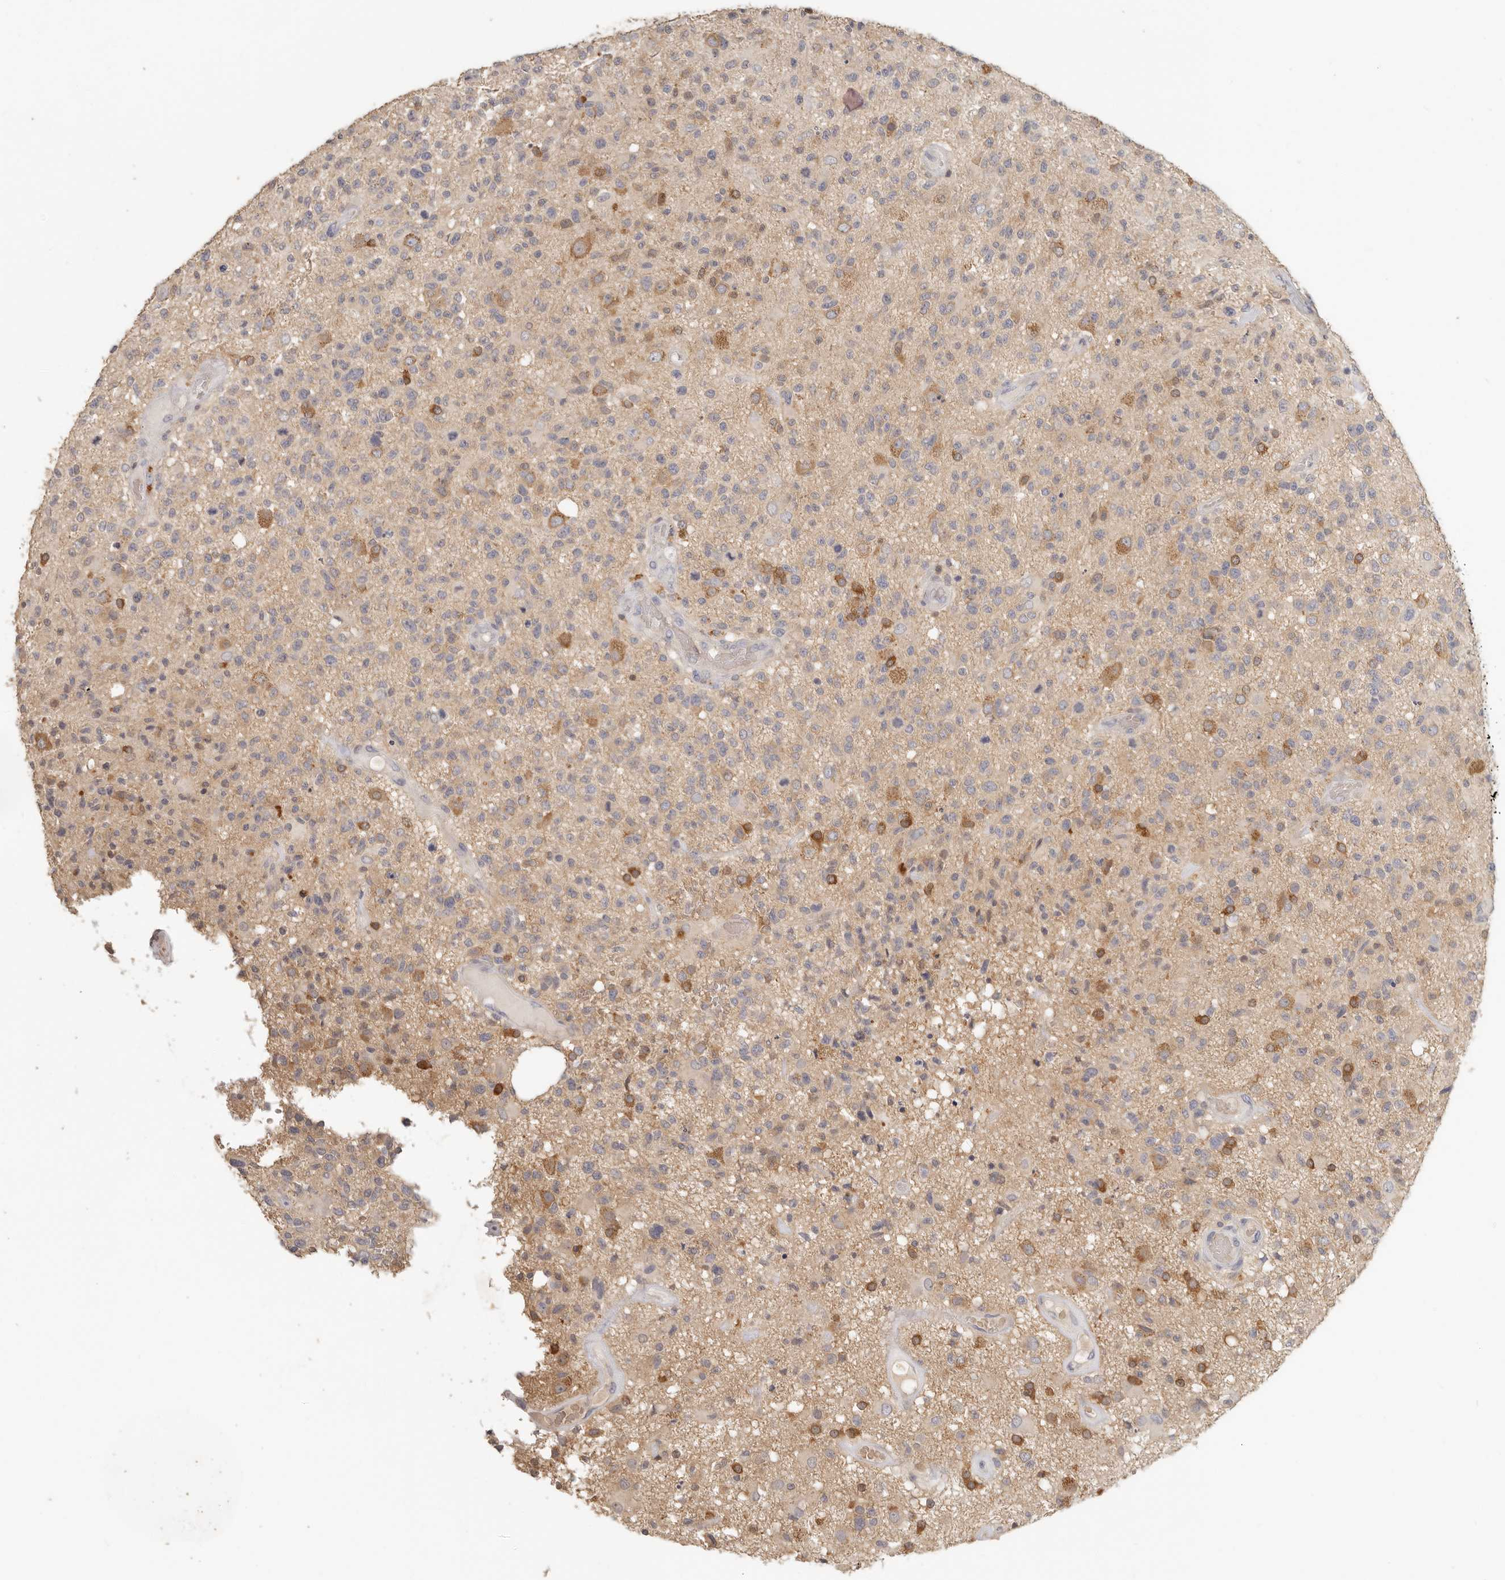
{"staining": {"intensity": "weak", "quantity": "25%-75%", "location": "cytoplasmic/membranous"}, "tissue": "glioma", "cell_type": "Tumor cells", "image_type": "cancer", "snomed": [{"axis": "morphology", "description": "Glioma, malignant, High grade"}, {"axis": "morphology", "description": "Glioblastoma, NOS"}, {"axis": "topography", "description": "Brain"}], "caption": "High-magnification brightfield microscopy of glioma stained with DAB (3,3'-diaminobenzidine) (brown) and counterstained with hematoxylin (blue). tumor cells exhibit weak cytoplasmic/membranous positivity is present in approximately25%-75% of cells.", "gene": "CSK", "patient": {"sex": "male", "age": 60}}